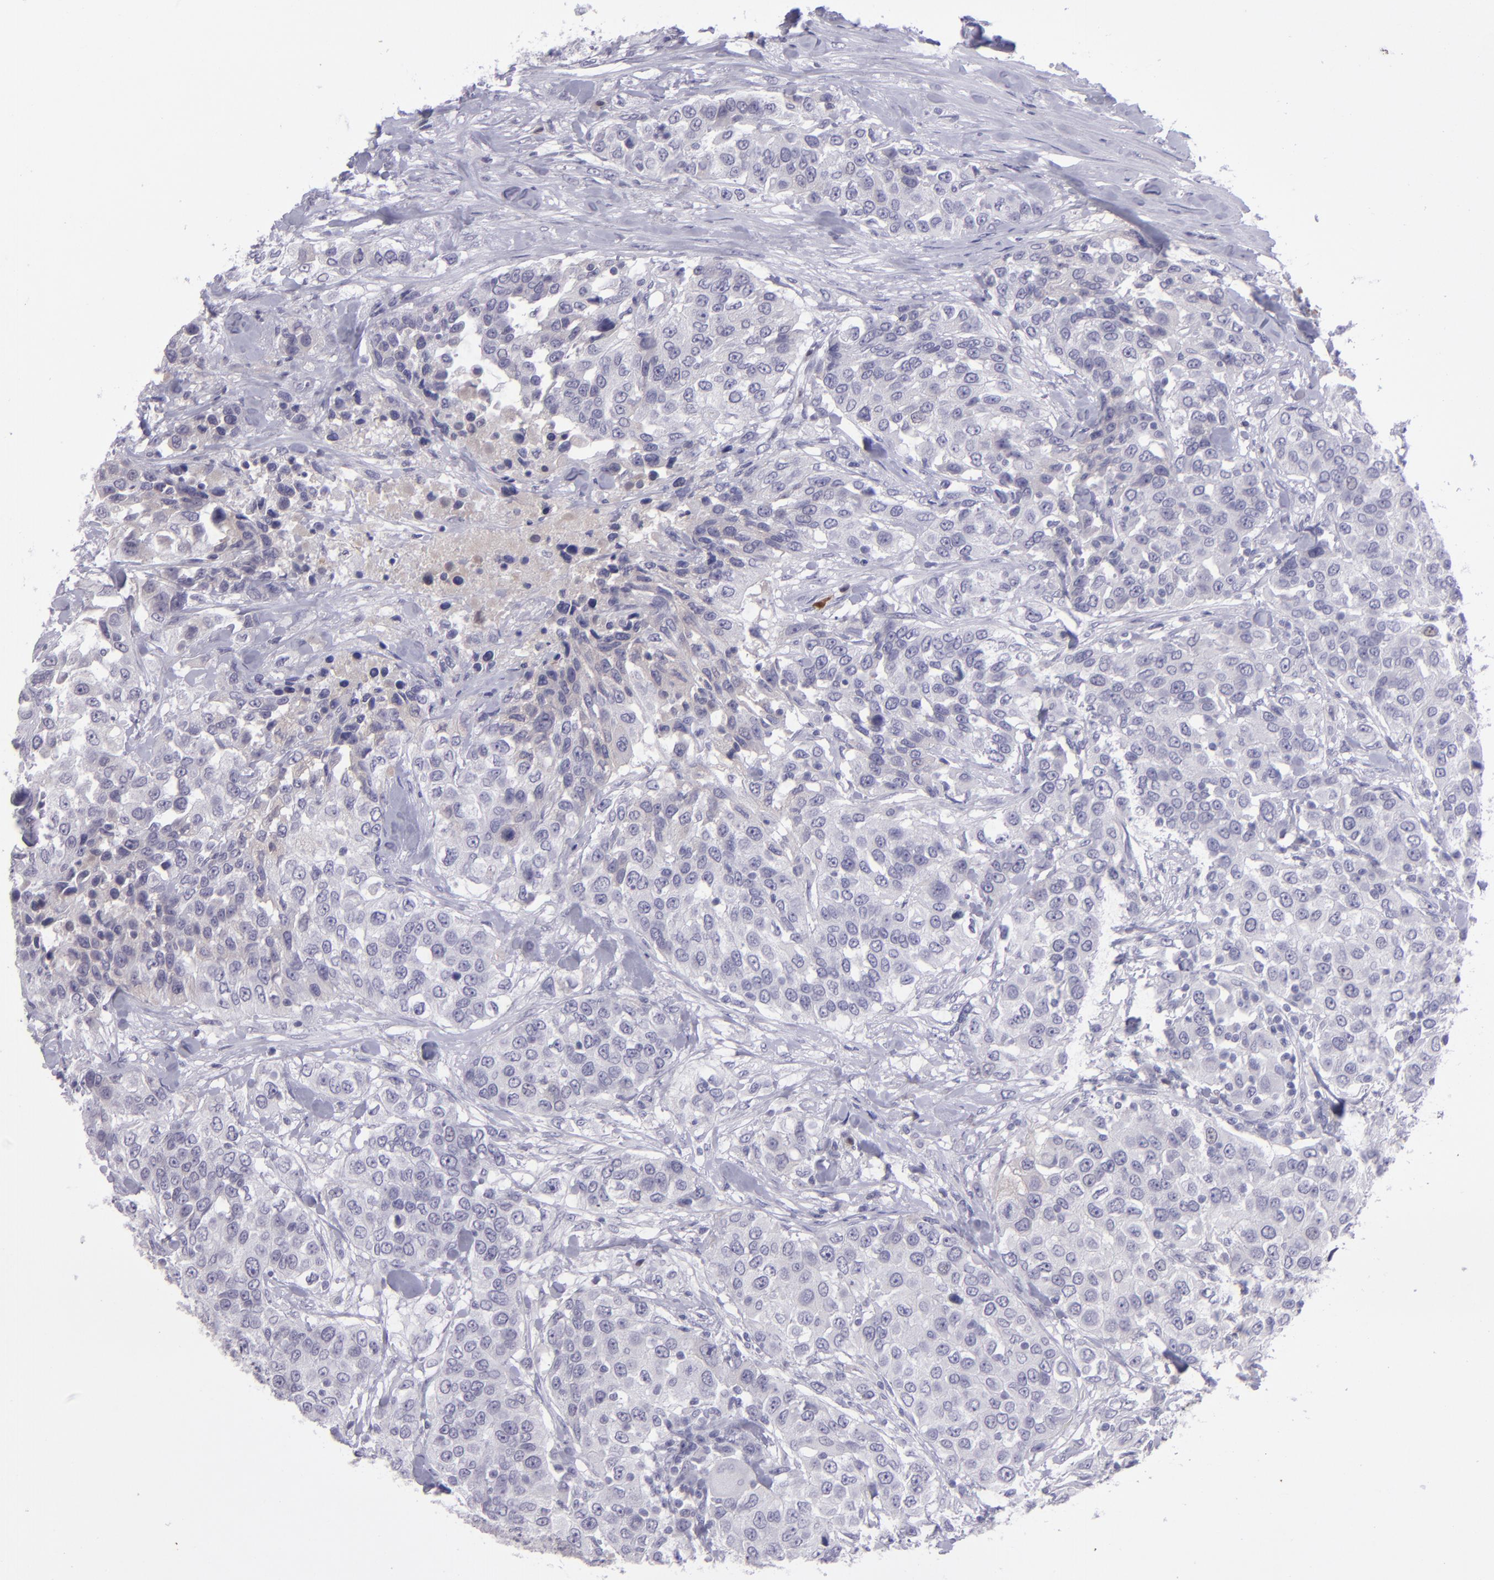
{"staining": {"intensity": "negative", "quantity": "none", "location": "none"}, "tissue": "urothelial cancer", "cell_type": "Tumor cells", "image_type": "cancer", "snomed": [{"axis": "morphology", "description": "Urothelial carcinoma, High grade"}, {"axis": "topography", "description": "Urinary bladder"}], "caption": "The micrograph displays no significant staining in tumor cells of high-grade urothelial carcinoma. (Immunohistochemistry, brightfield microscopy, high magnification).", "gene": "POU2F2", "patient": {"sex": "female", "age": 80}}